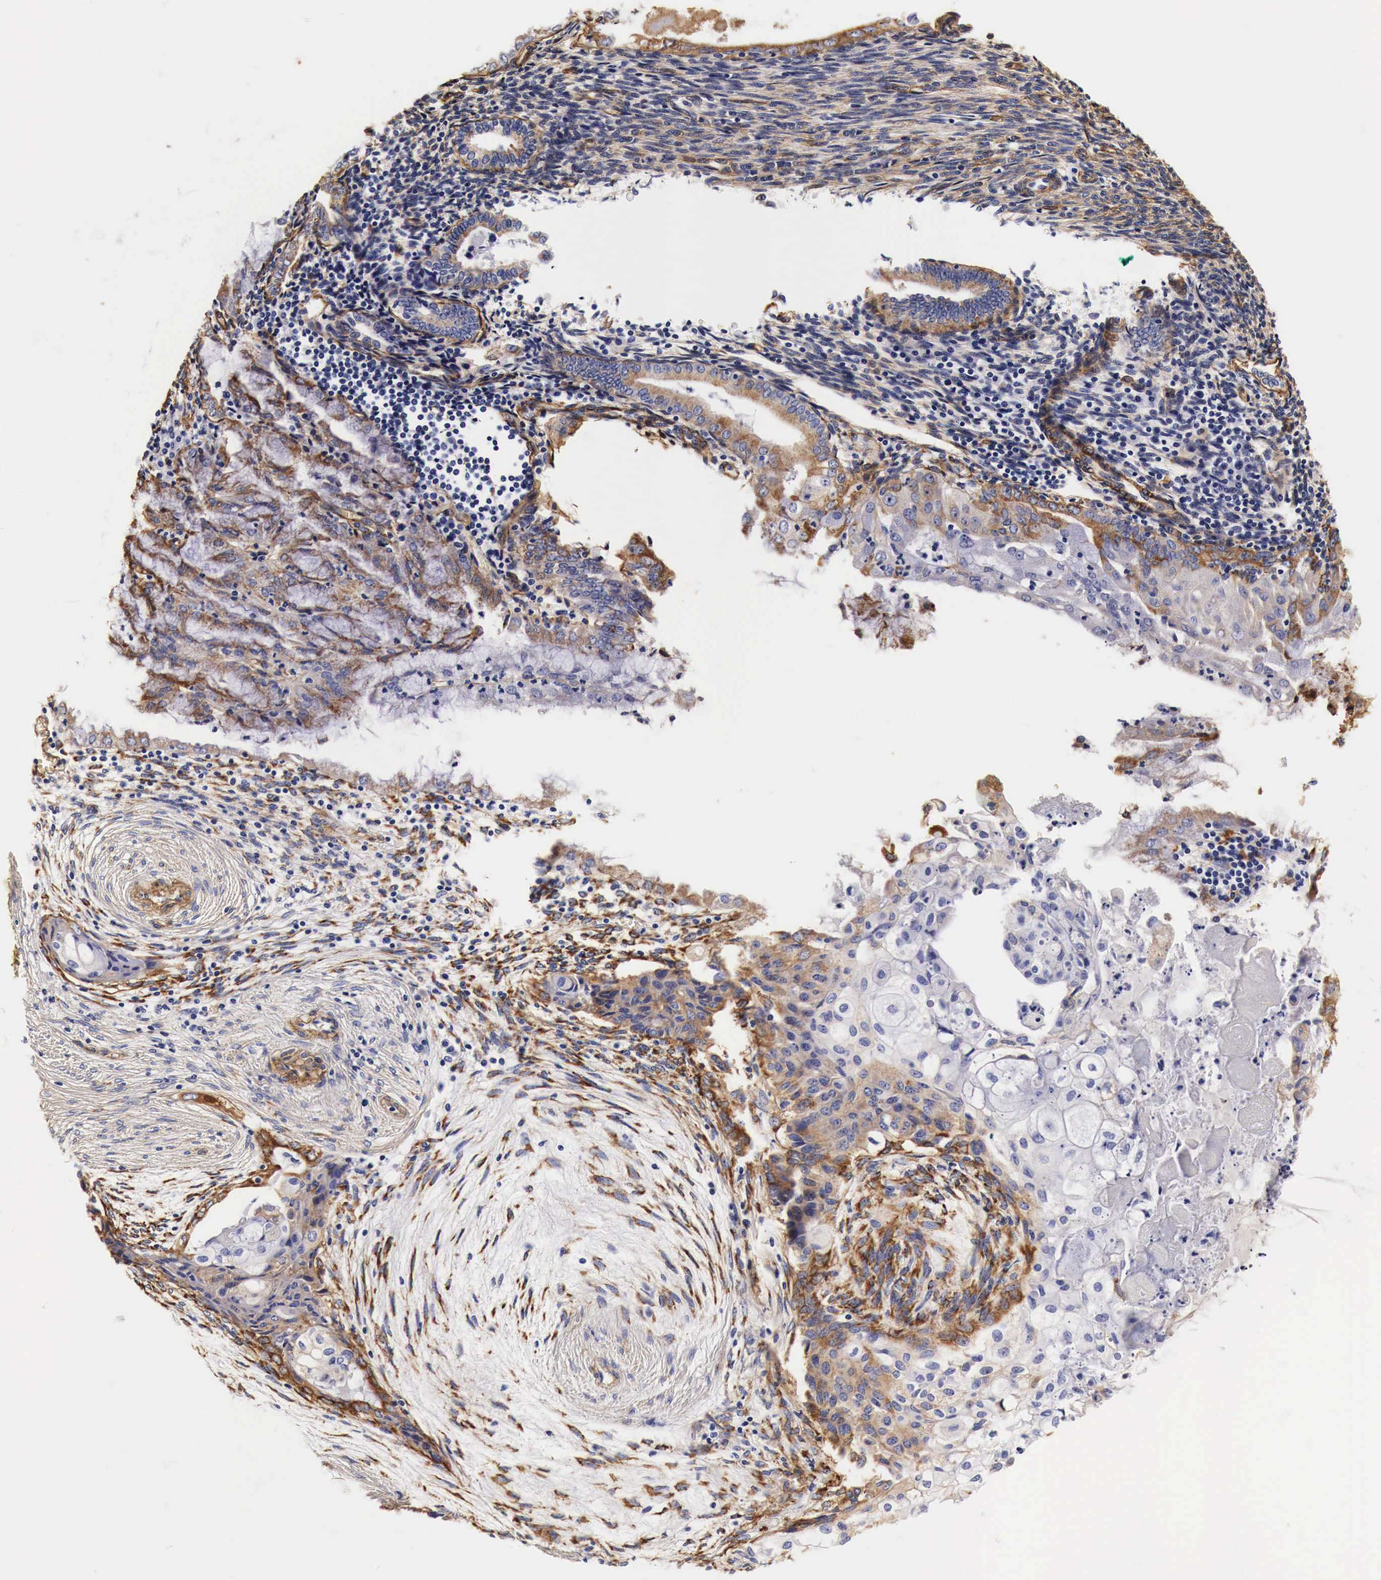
{"staining": {"intensity": "moderate", "quantity": "25%-75%", "location": "cytoplasmic/membranous"}, "tissue": "endometrial cancer", "cell_type": "Tumor cells", "image_type": "cancer", "snomed": [{"axis": "morphology", "description": "Adenocarcinoma, NOS"}, {"axis": "topography", "description": "Endometrium"}], "caption": "Moderate cytoplasmic/membranous positivity is seen in about 25%-75% of tumor cells in adenocarcinoma (endometrial).", "gene": "LAMB2", "patient": {"sex": "female", "age": 79}}